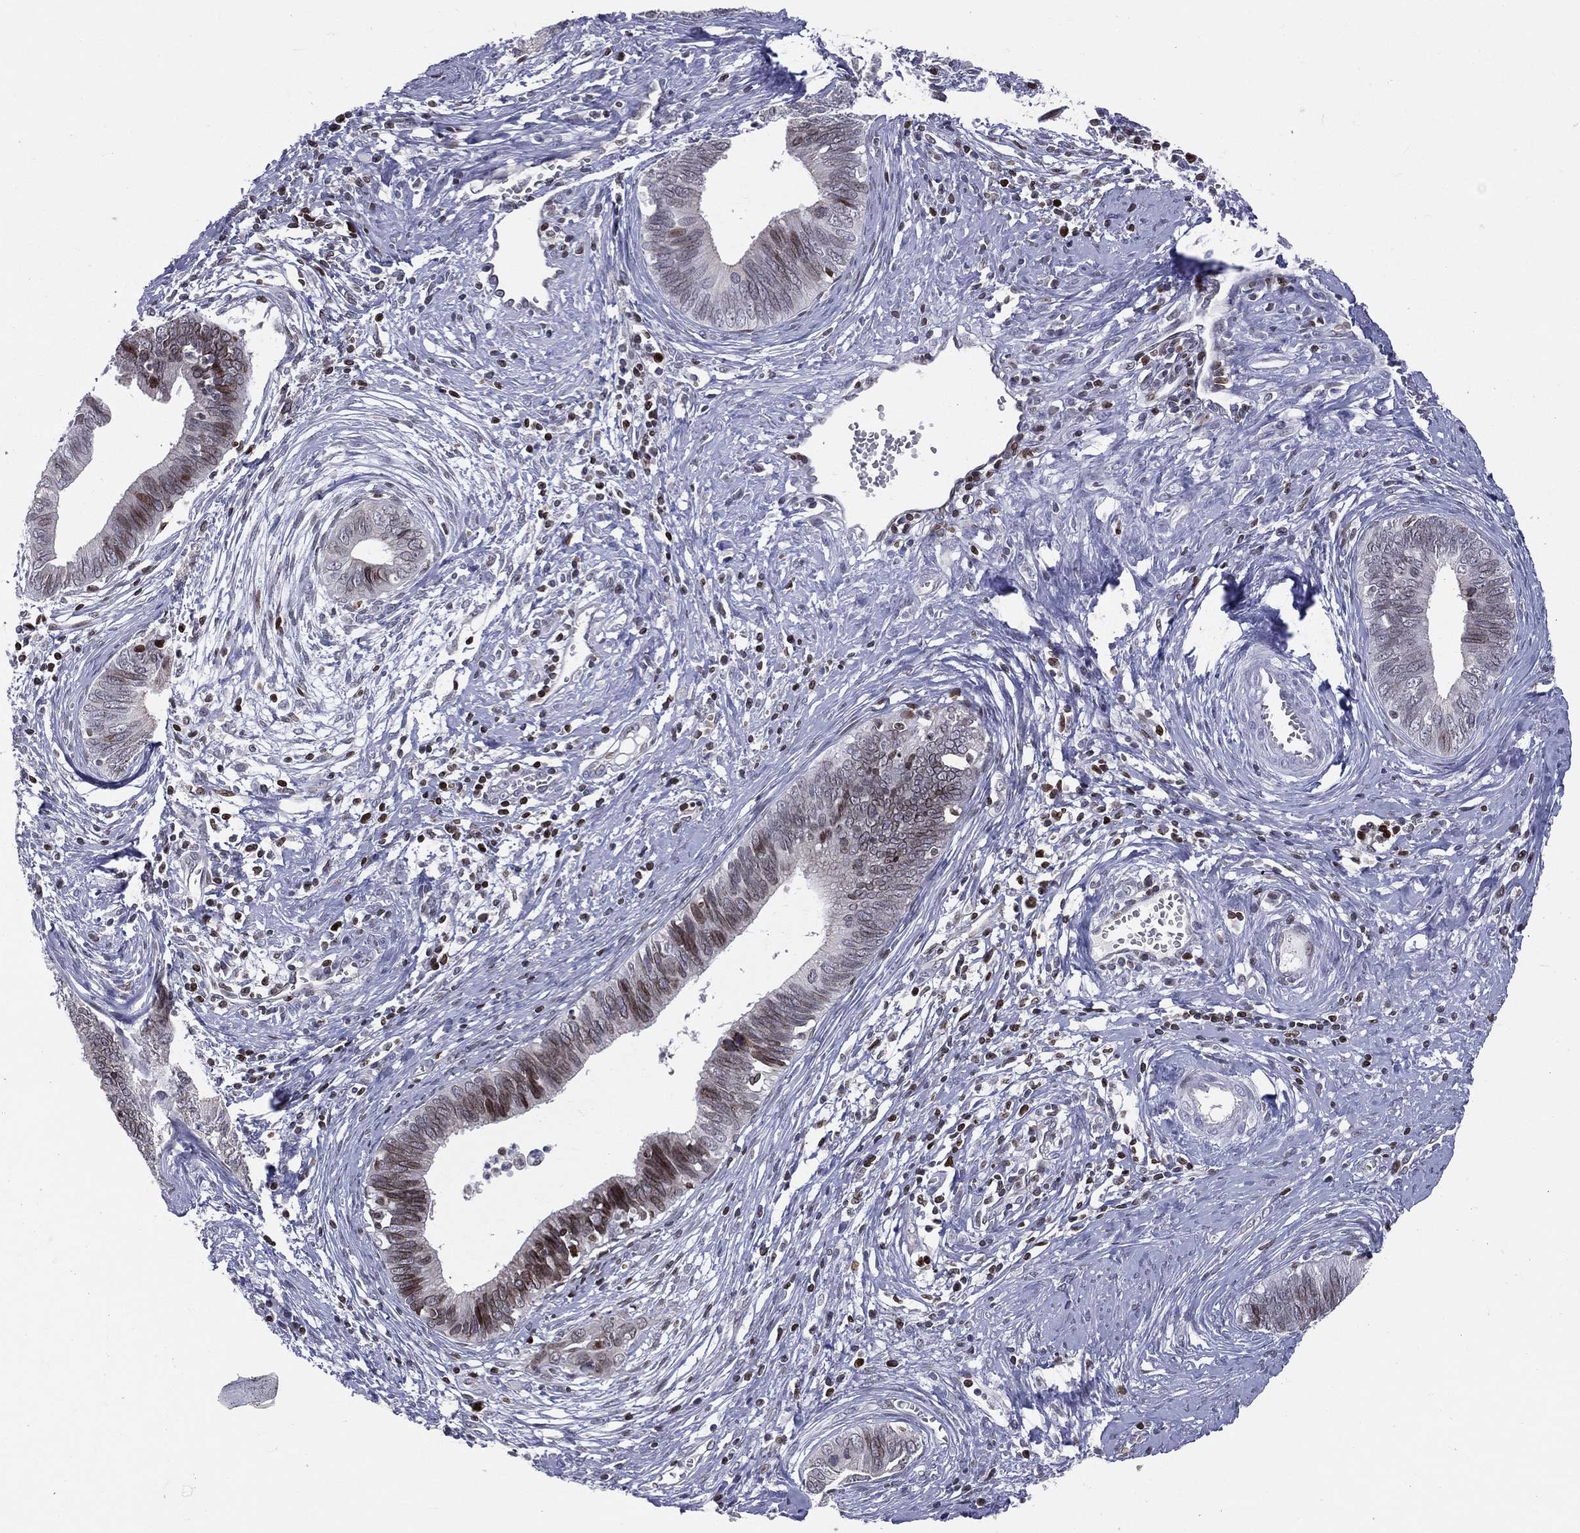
{"staining": {"intensity": "strong", "quantity": "<25%", "location": "nuclear"}, "tissue": "cervical cancer", "cell_type": "Tumor cells", "image_type": "cancer", "snomed": [{"axis": "morphology", "description": "Adenocarcinoma, NOS"}, {"axis": "topography", "description": "Cervix"}], "caption": "Strong nuclear protein positivity is appreciated in about <25% of tumor cells in cervical cancer.", "gene": "DBF4B", "patient": {"sex": "female", "age": 42}}